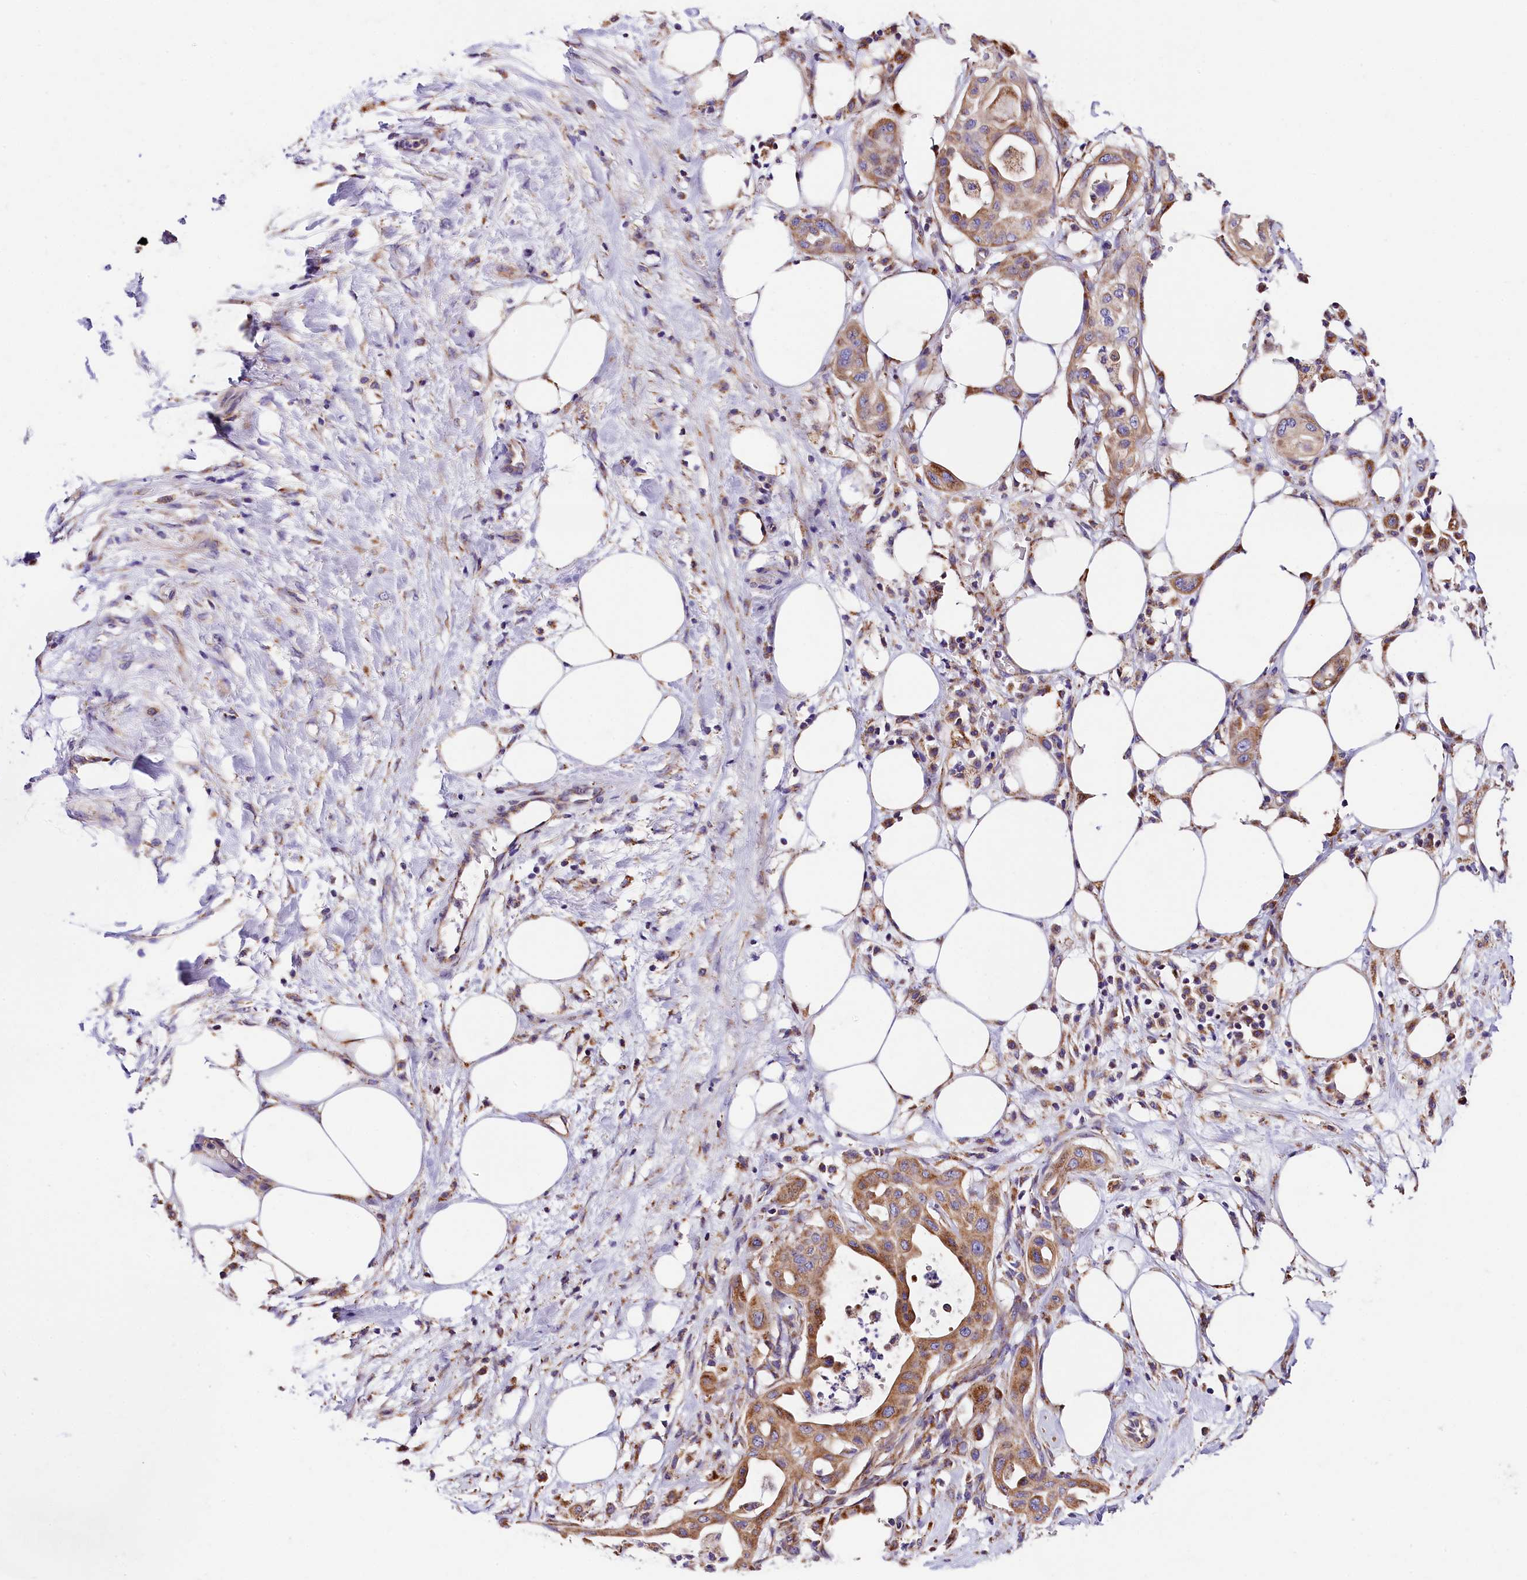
{"staining": {"intensity": "moderate", "quantity": ">75%", "location": "cytoplasmic/membranous"}, "tissue": "pancreatic cancer", "cell_type": "Tumor cells", "image_type": "cancer", "snomed": [{"axis": "morphology", "description": "Adenocarcinoma, NOS"}, {"axis": "topography", "description": "Pancreas"}], "caption": "Moderate cytoplasmic/membranous positivity is identified in about >75% of tumor cells in pancreatic cancer.", "gene": "ACAA2", "patient": {"sex": "male", "age": 68}}